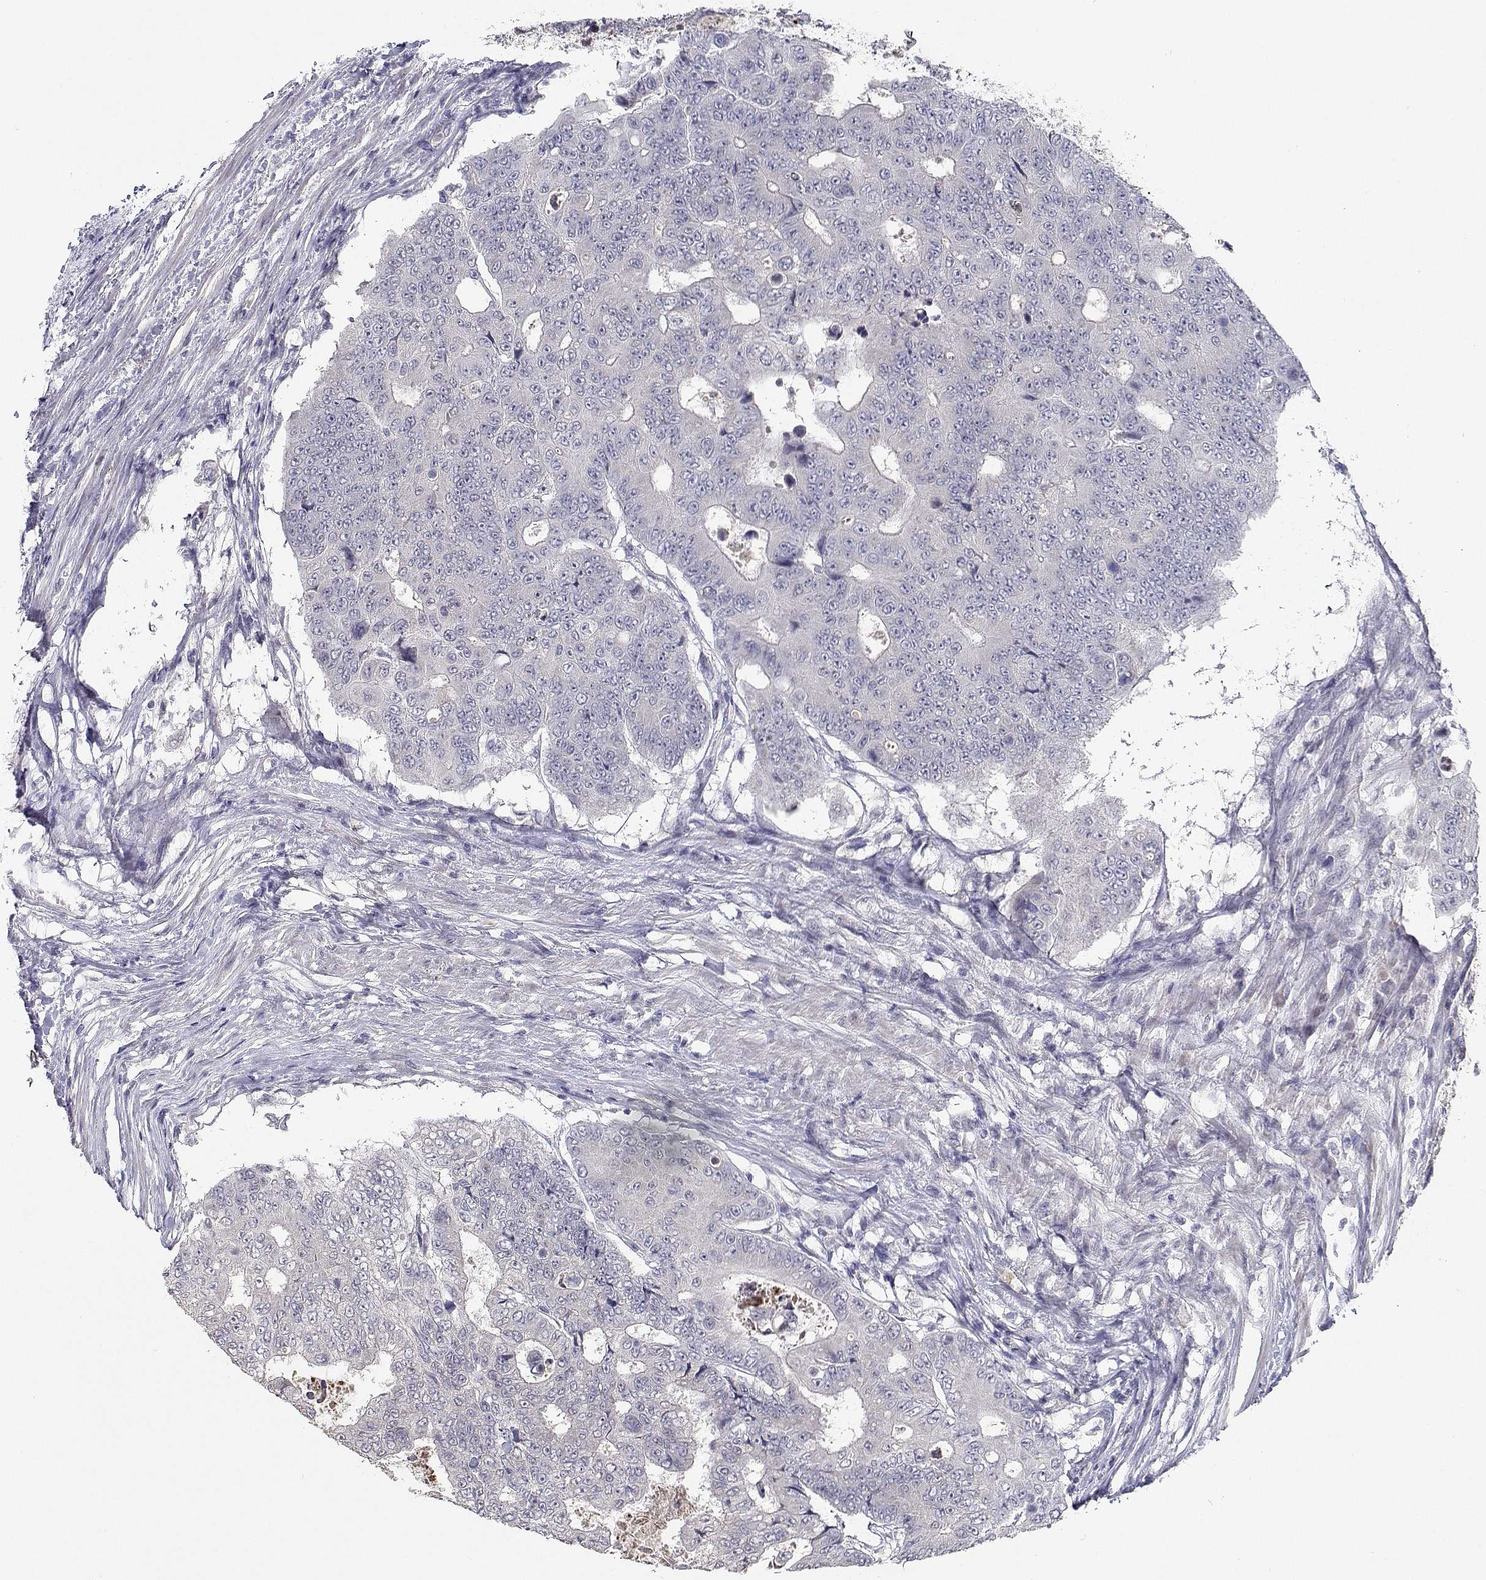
{"staining": {"intensity": "negative", "quantity": "none", "location": "none"}, "tissue": "colorectal cancer", "cell_type": "Tumor cells", "image_type": "cancer", "snomed": [{"axis": "morphology", "description": "Adenocarcinoma, NOS"}, {"axis": "topography", "description": "Colon"}], "caption": "Human adenocarcinoma (colorectal) stained for a protein using IHC displays no staining in tumor cells.", "gene": "RBPJL", "patient": {"sex": "female", "age": 48}}